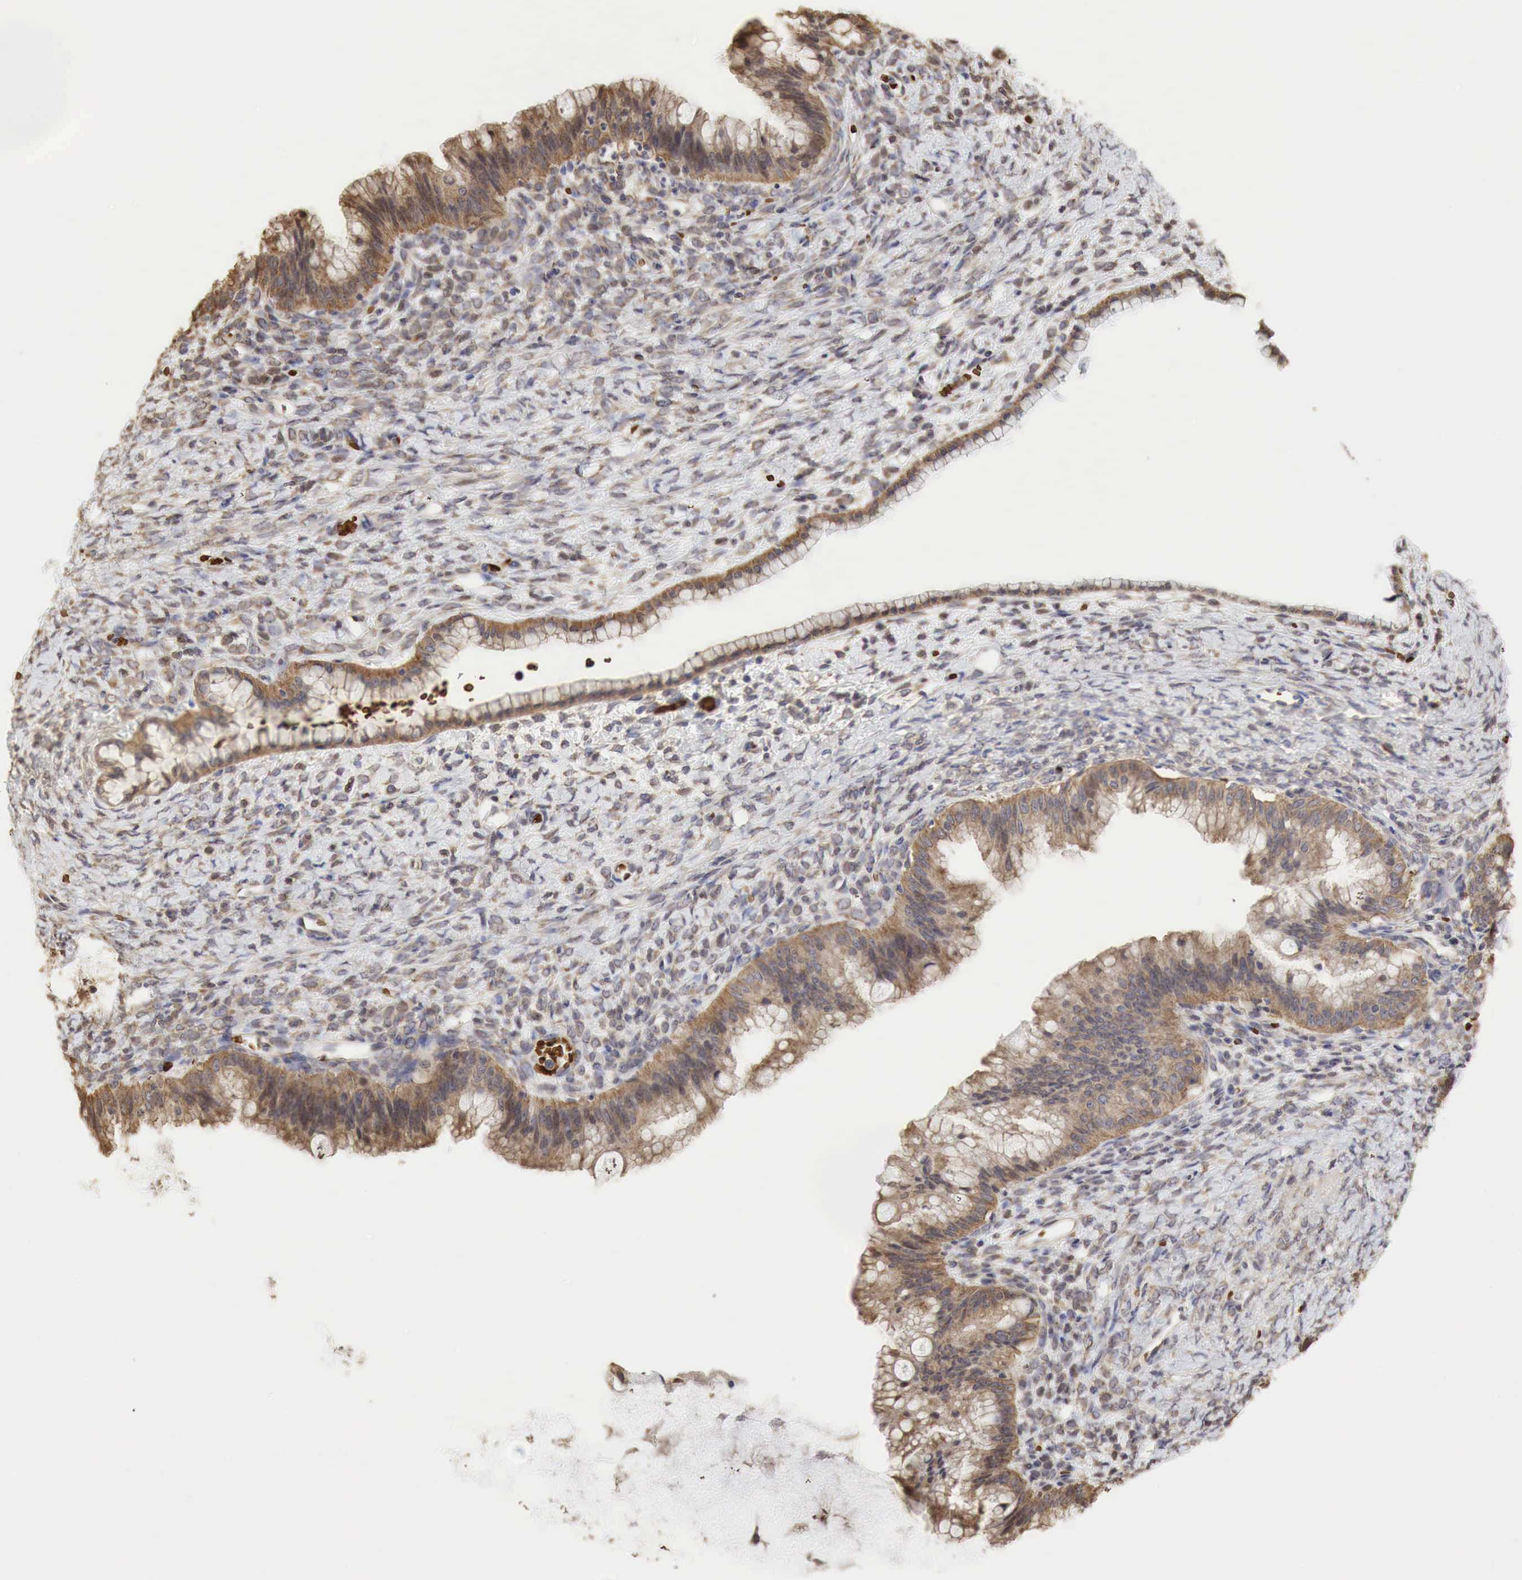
{"staining": {"intensity": "weak", "quantity": ">75%", "location": "cytoplasmic/membranous"}, "tissue": "ovarian cancer", "cell_type": "Tumor cells", "image_type": "cancer", "snomed": [{"axis": "morphology", "description": "Cystadenocarcinoma, mucinous, NOS"}, {"axis": "topography", "description": "Ovary"}], "caption": "This photomicrograph reveals IHC staining of ovarian cancer, with low weak cytoplasmic/membranous positivity in about >75% of tumor cells.", "gene": "PABPC5", "patient": {"sex": "female", "age": 25}}